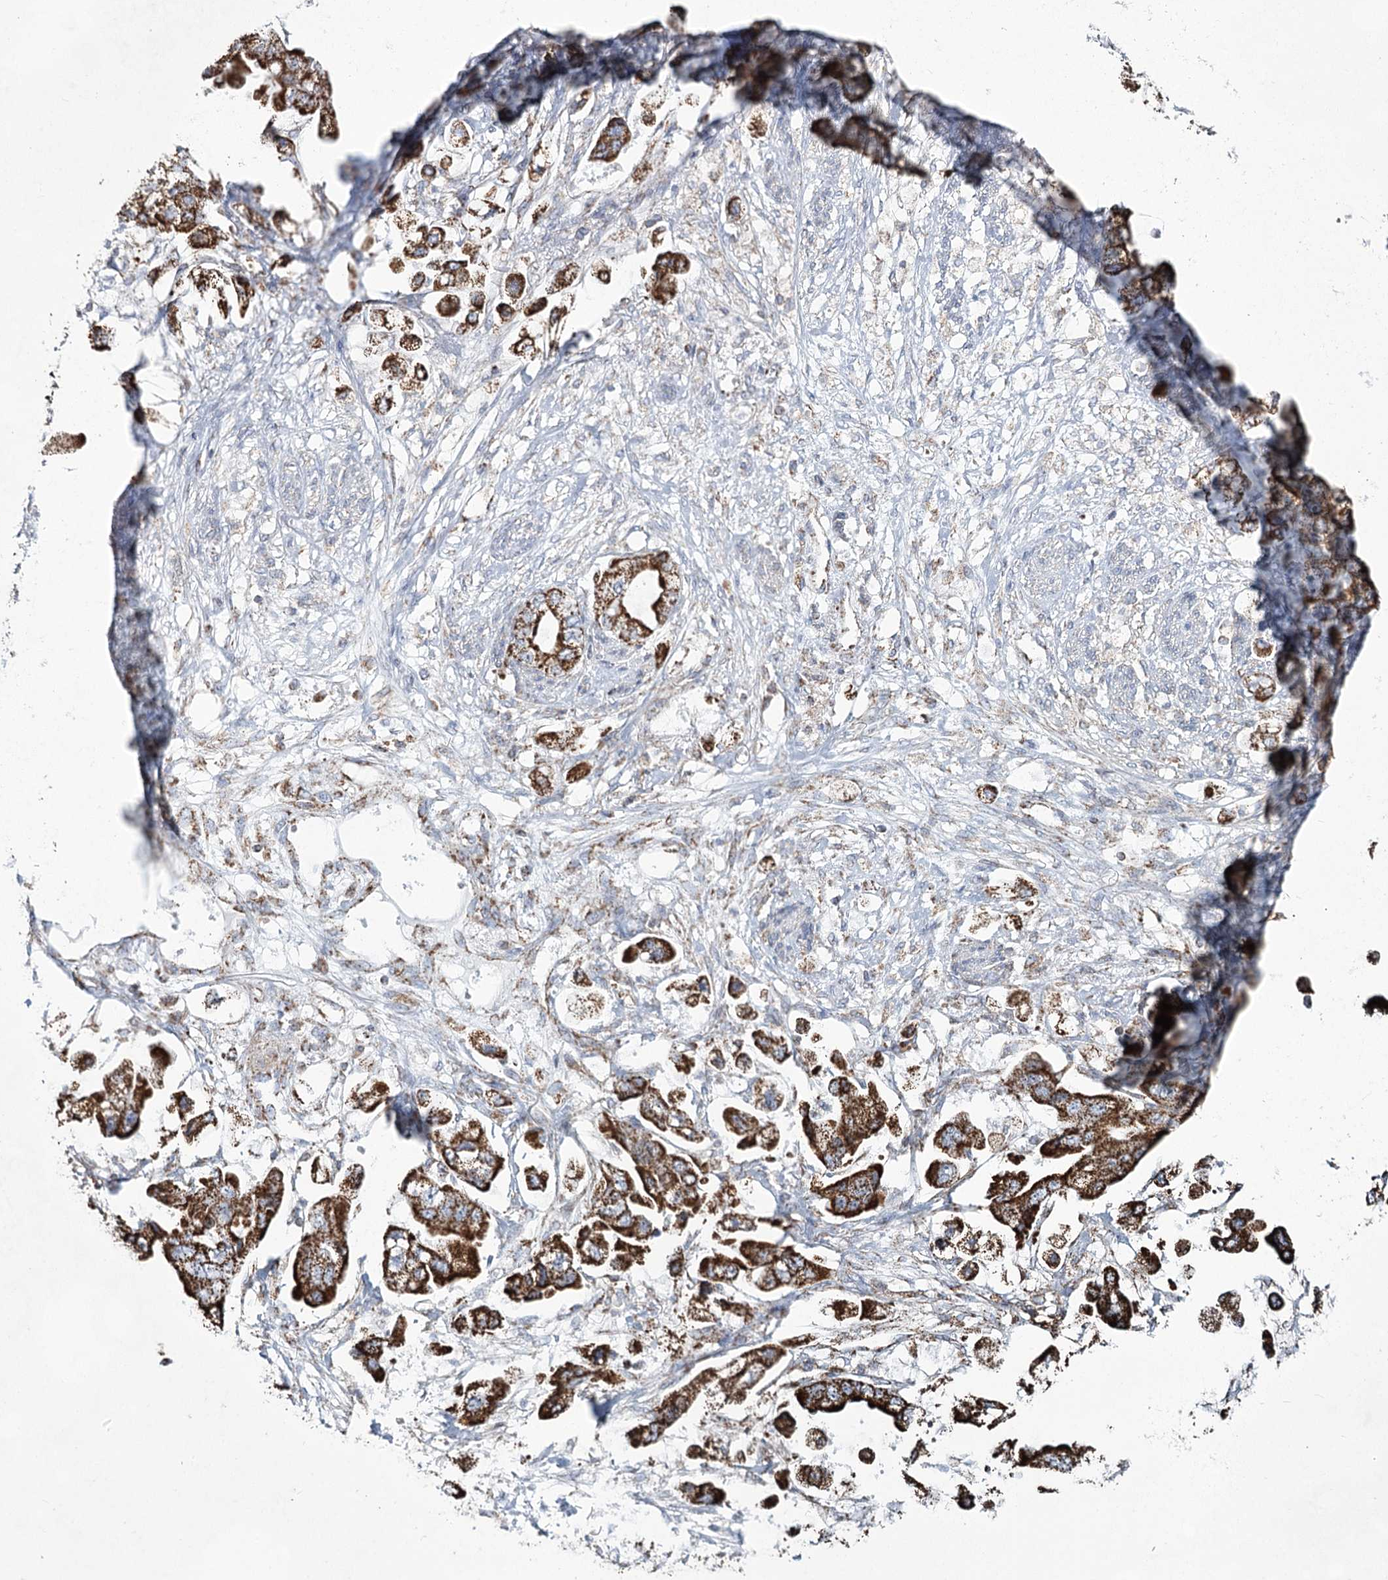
{"staining": {"intensity": "strong", "quantity": ">75%", "location": "cytoplasmic/membranous"}, "tissue": "stomach cancer", "cell_type": "Tumor cells", "image_type": "cancer", "snomed": [{"axis": "morphology", "description": "Adenocarcinoma, NOS"}, {"axis": "topography", "description": "Stomach"}], "caption": "This histopathology image exhibits stomach cancer (adenocarcinoma) stained with immunohistochemistry to label a protein in brown. The cytoplasmic/membranous of tumor cells show strong positivity for the protein. Nuclei are counter-stained blue.", "gene": "CWF19L1", "patient": {"sex": "male", "age": 62}}